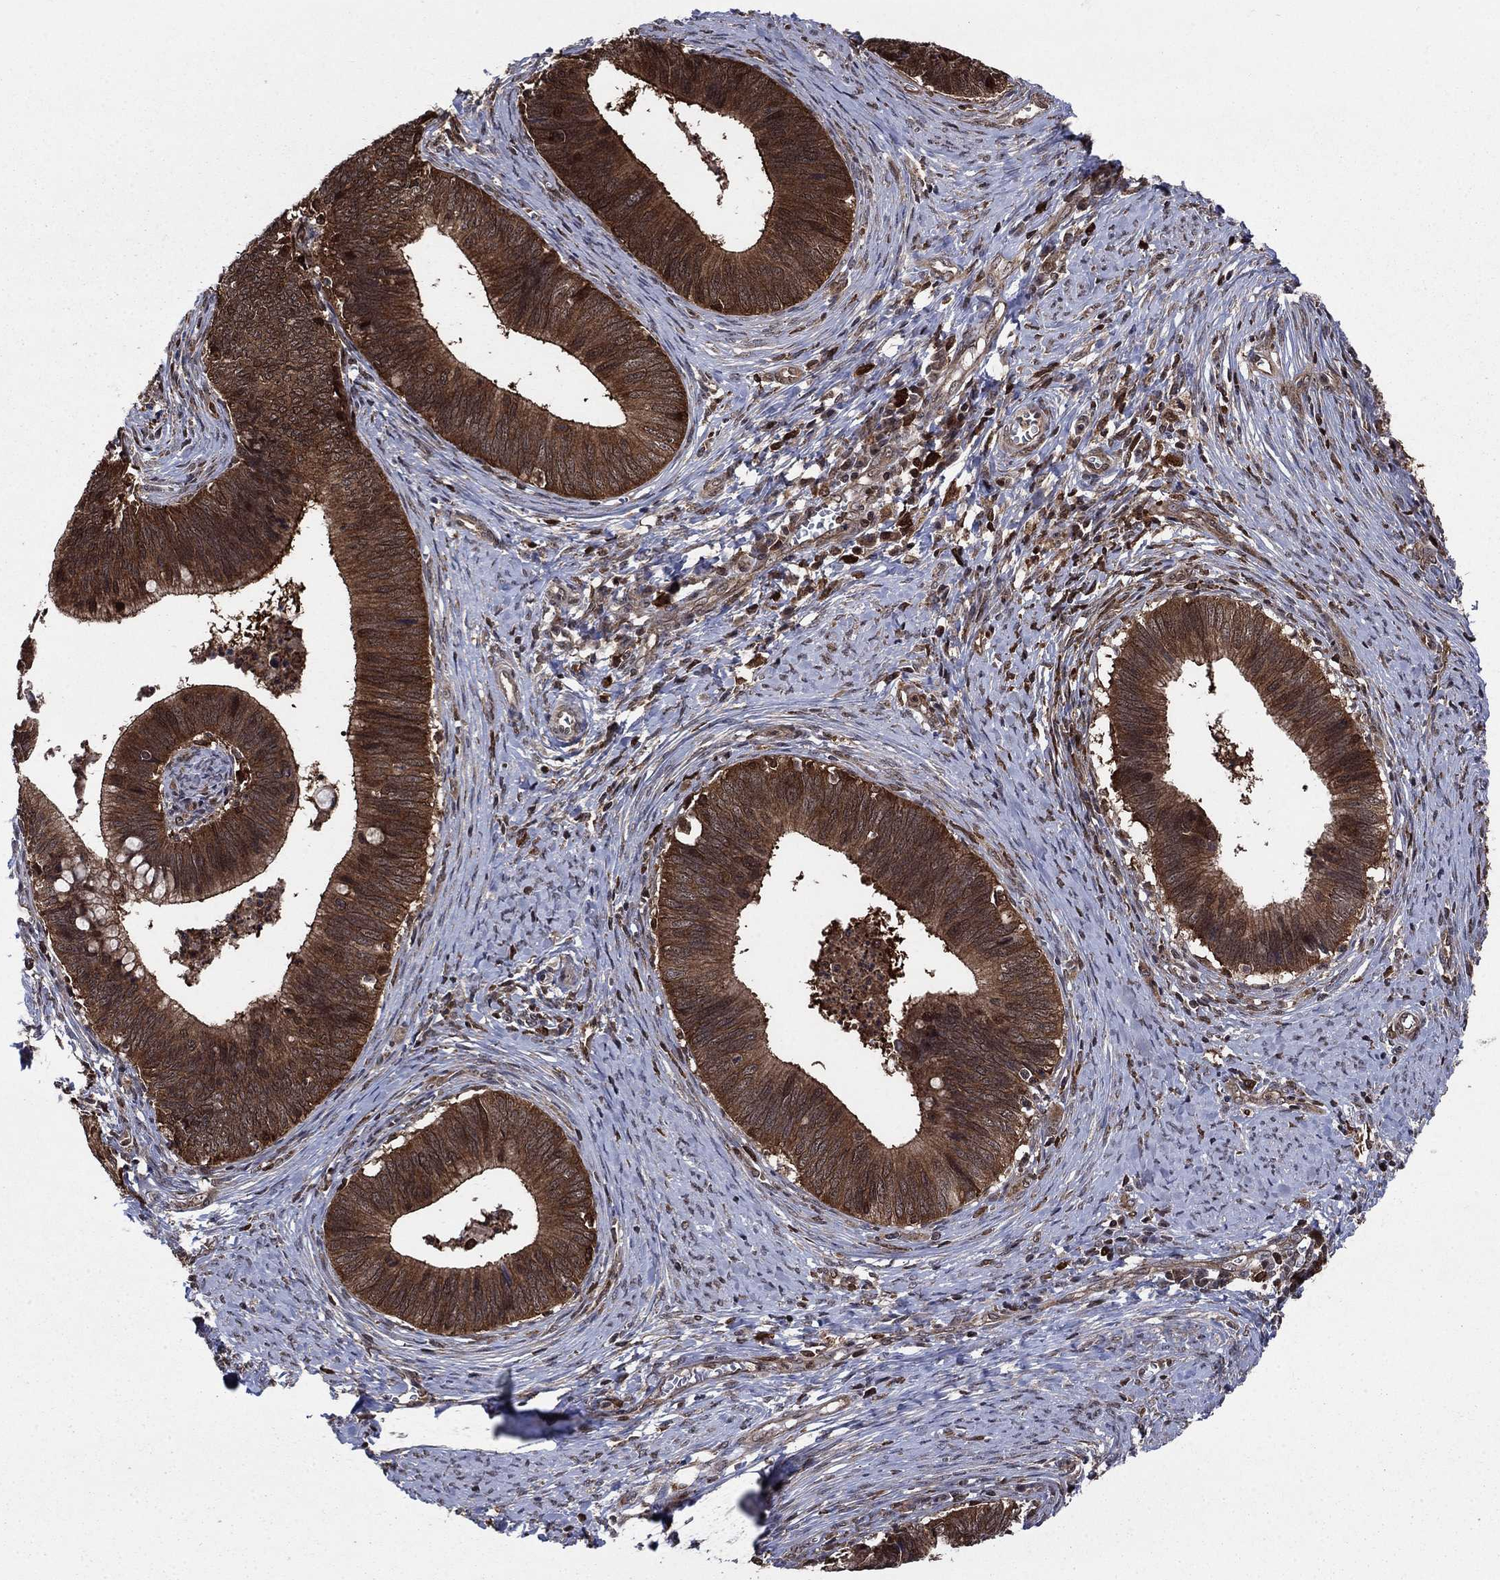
{"staining": {"intensity": "strong", "quantity": ">75%", "location": "cytoplasmic/membranous"}, "tissue": "cervical cancer", "cell_type": "Tumor cells", "image_type": "cancer", "snomed": [{"axis": "morphology", "description": "Adenocarcinoma, NOS"}, {"axis": "topography", "description": "Cervix"}], "caption": "Immunohistochemistry histopathology image of adenocarcinoma (cervical) stained for a protein (brown), which demonstrates high levels of strong cytoplasmic/membranous staining in about >75% of tumor cells.", "gene": "CACYBP", "patient": {"sex": "female", "age": 42}}